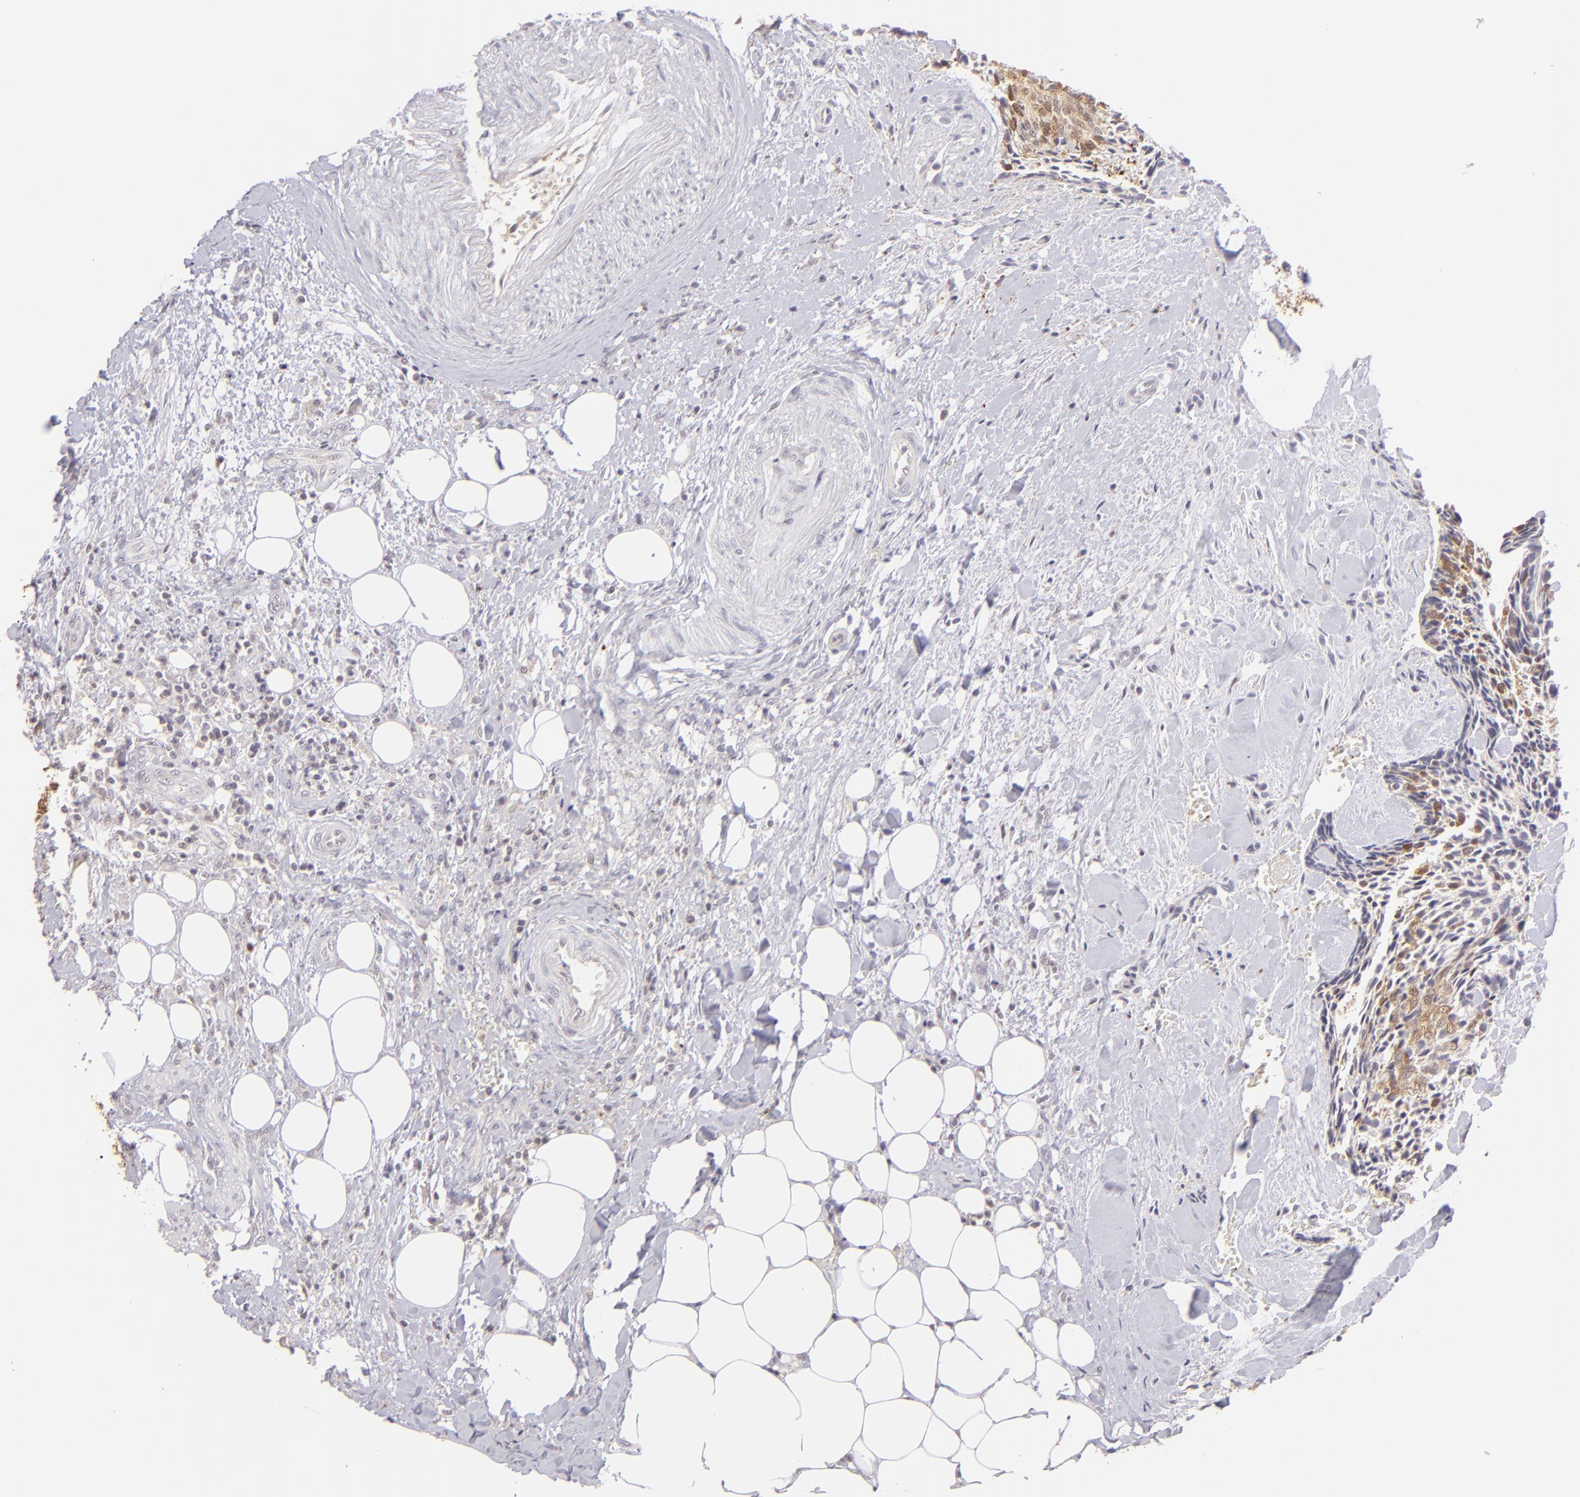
{"staining": {"intensity": "weak", "quantity": "25%-75%", "location": "cytoplasmic/membranous"}, "tissue": "head and neck cancer", "cell_type": "Tumor cells", "image_type": "cancer", "snomed": [{"axis": "morphology", "description": "Squamous cell carcinoma, NOS"}, {"axis": "topography", "description": "Salivary gland"}, {"axis": "topography", "description": "Head-Neck"}], "caption": "Approximately 25%-75% of tumor cells in human head and neck squamous cell carcinoma reveal weak cytoplasmic/membranous protein positivity as visualized by brown immunohistochemical staining.", "gene": "MAGEA1", "patient": {"sex": "male", "age": 70}}